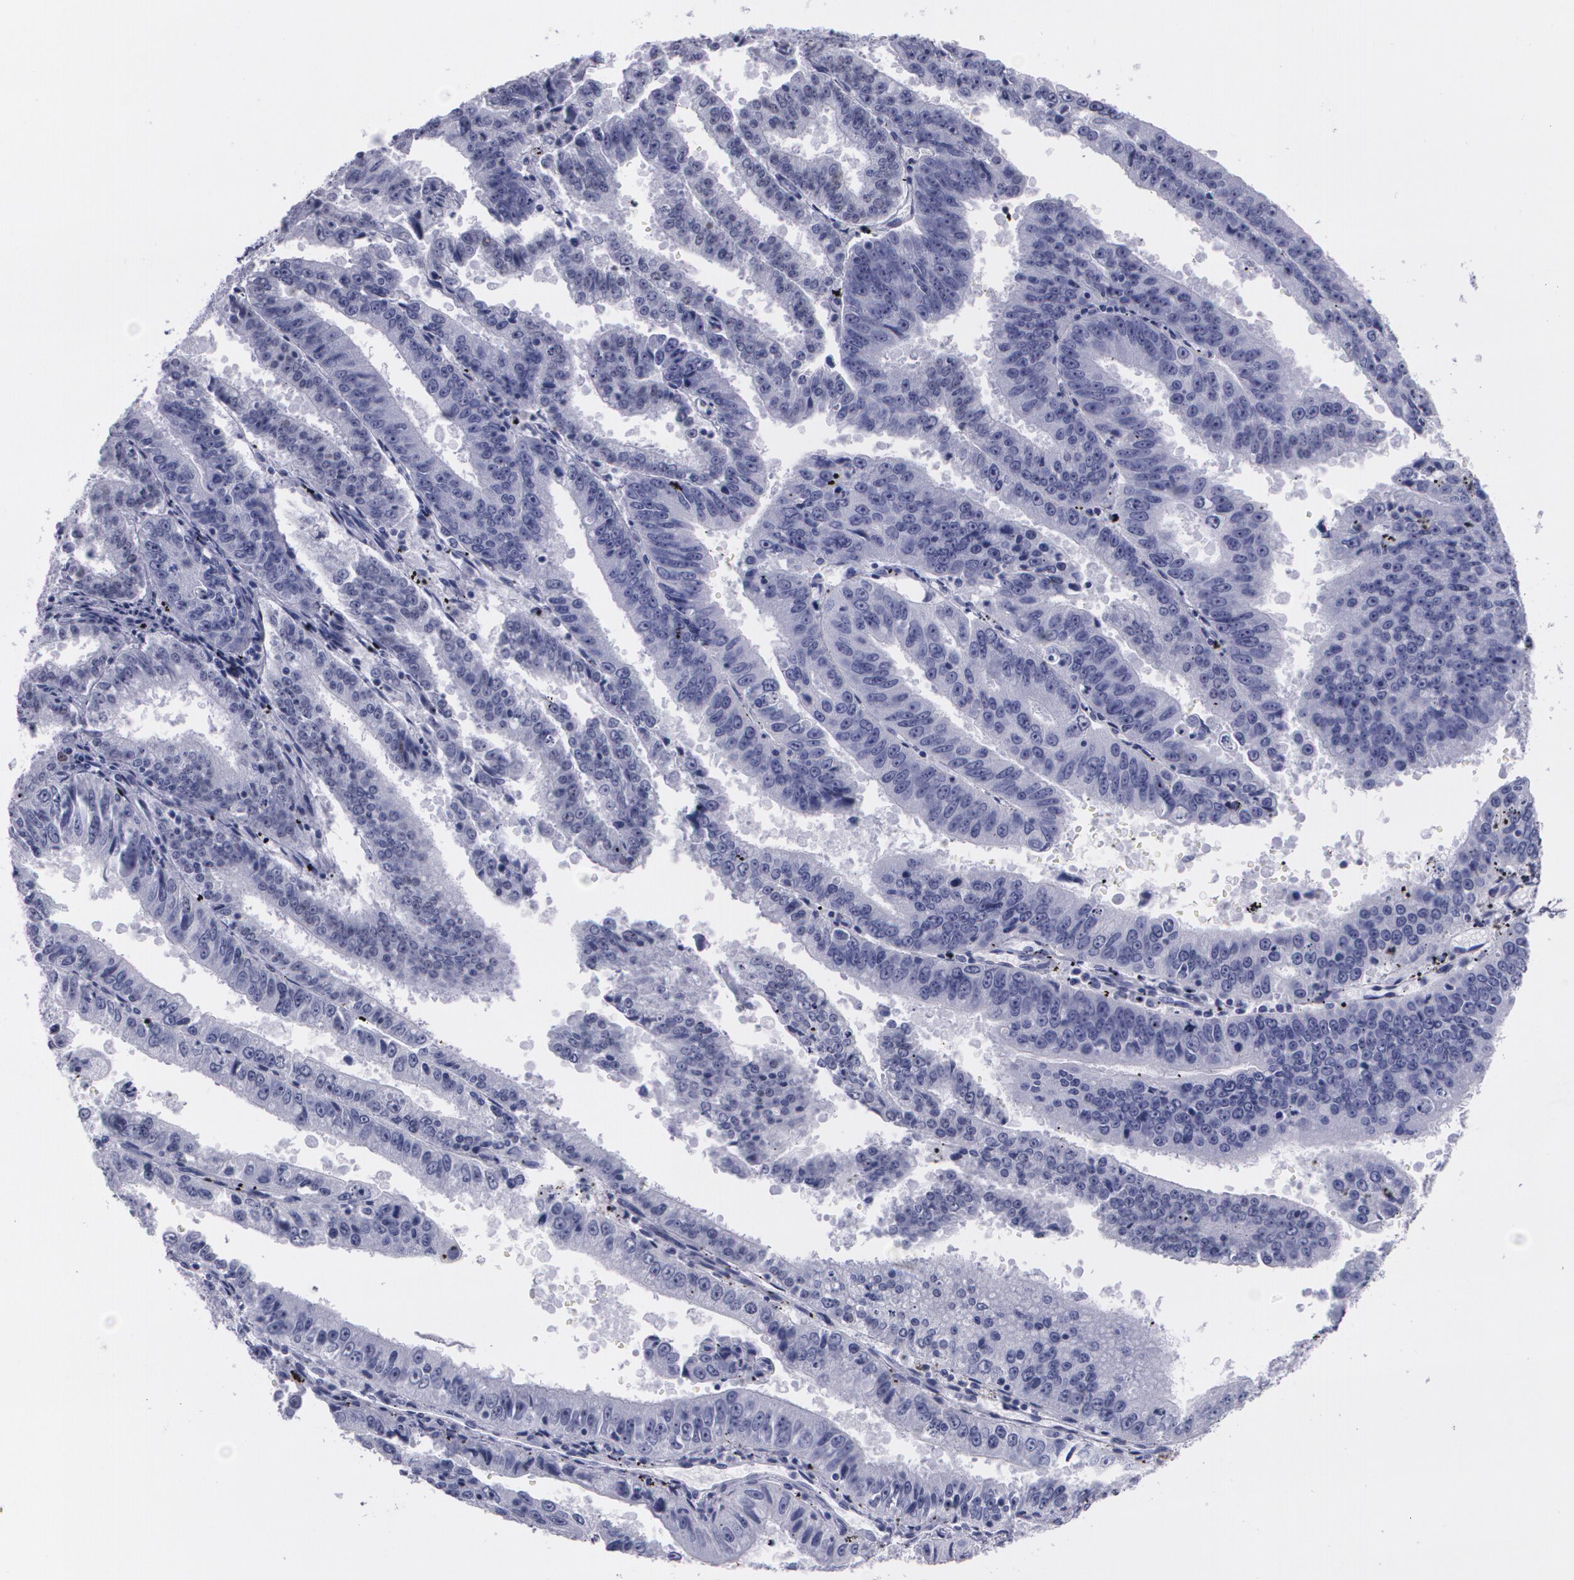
{"staining": {"intensity": "negative", "quantity": "none", "location": "none"}, "tissue": "endometrial cancer", "cell_type": "Tumor cells", "image_type": "cancer", "snomed": [{"axis": "morphology", "description": "Adenocarcinoma, NOS"}, {"axis": "topography", "description": "Endometrium"}], "caption": "Tumor cells show no significant protein staining in endometrial cancer.", "gene": "TP53", "patient": {"sex": "female", "age": 66}}